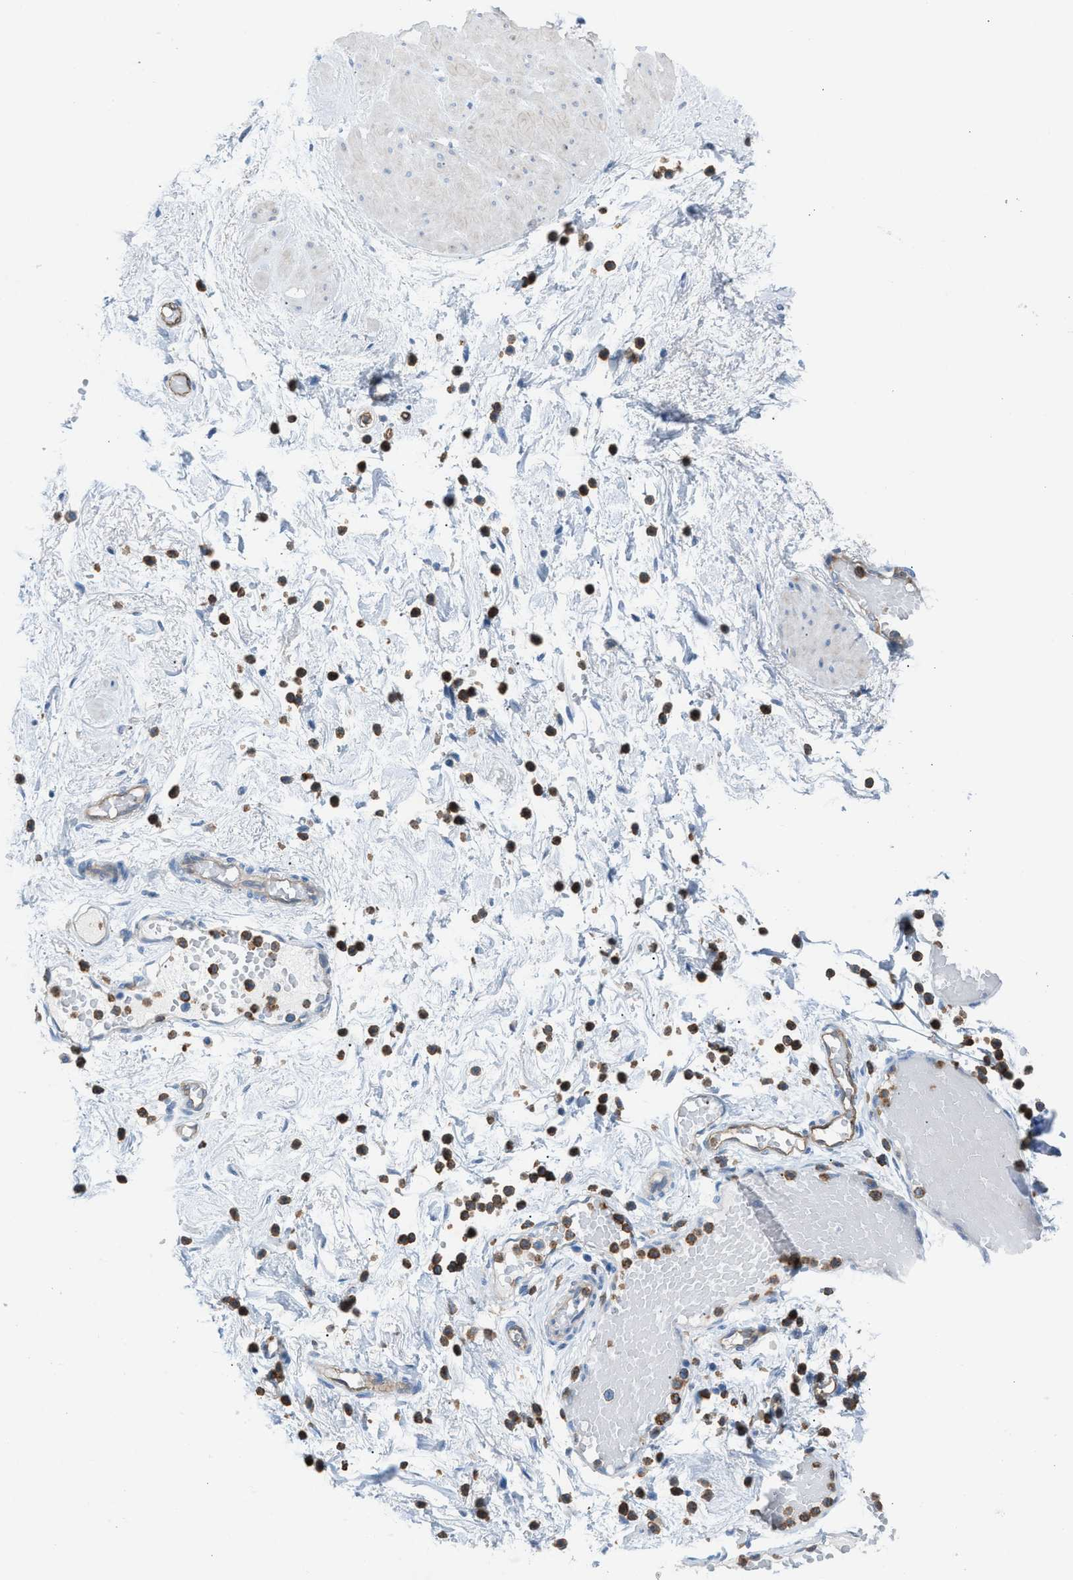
{"staining": {"intensity": "negative", "quantity": "none", "location": "none"}, "tissue": "adipose tissue", "cell_type": "Adipocytes", "image_type": "normal", "snomed": [{"axis": "morphology", "description": "Normal tissue, NOS"}, {"axis": "topography", "description": "Soft tissue"}, {"axis": "topography", "description": "Vascular tissue"}], "caption": "An immunohistochemistry (IHC) photomicrograph of benign adipose tissue is shown. There is no staining in adipocytes of adipose tissue. (DAB (3,3'-diaminobenzidine) immunohistochemistry (IHC), high magnification).", "gene": "DYSF", "patient": {"sex": "female", "age": 35}}